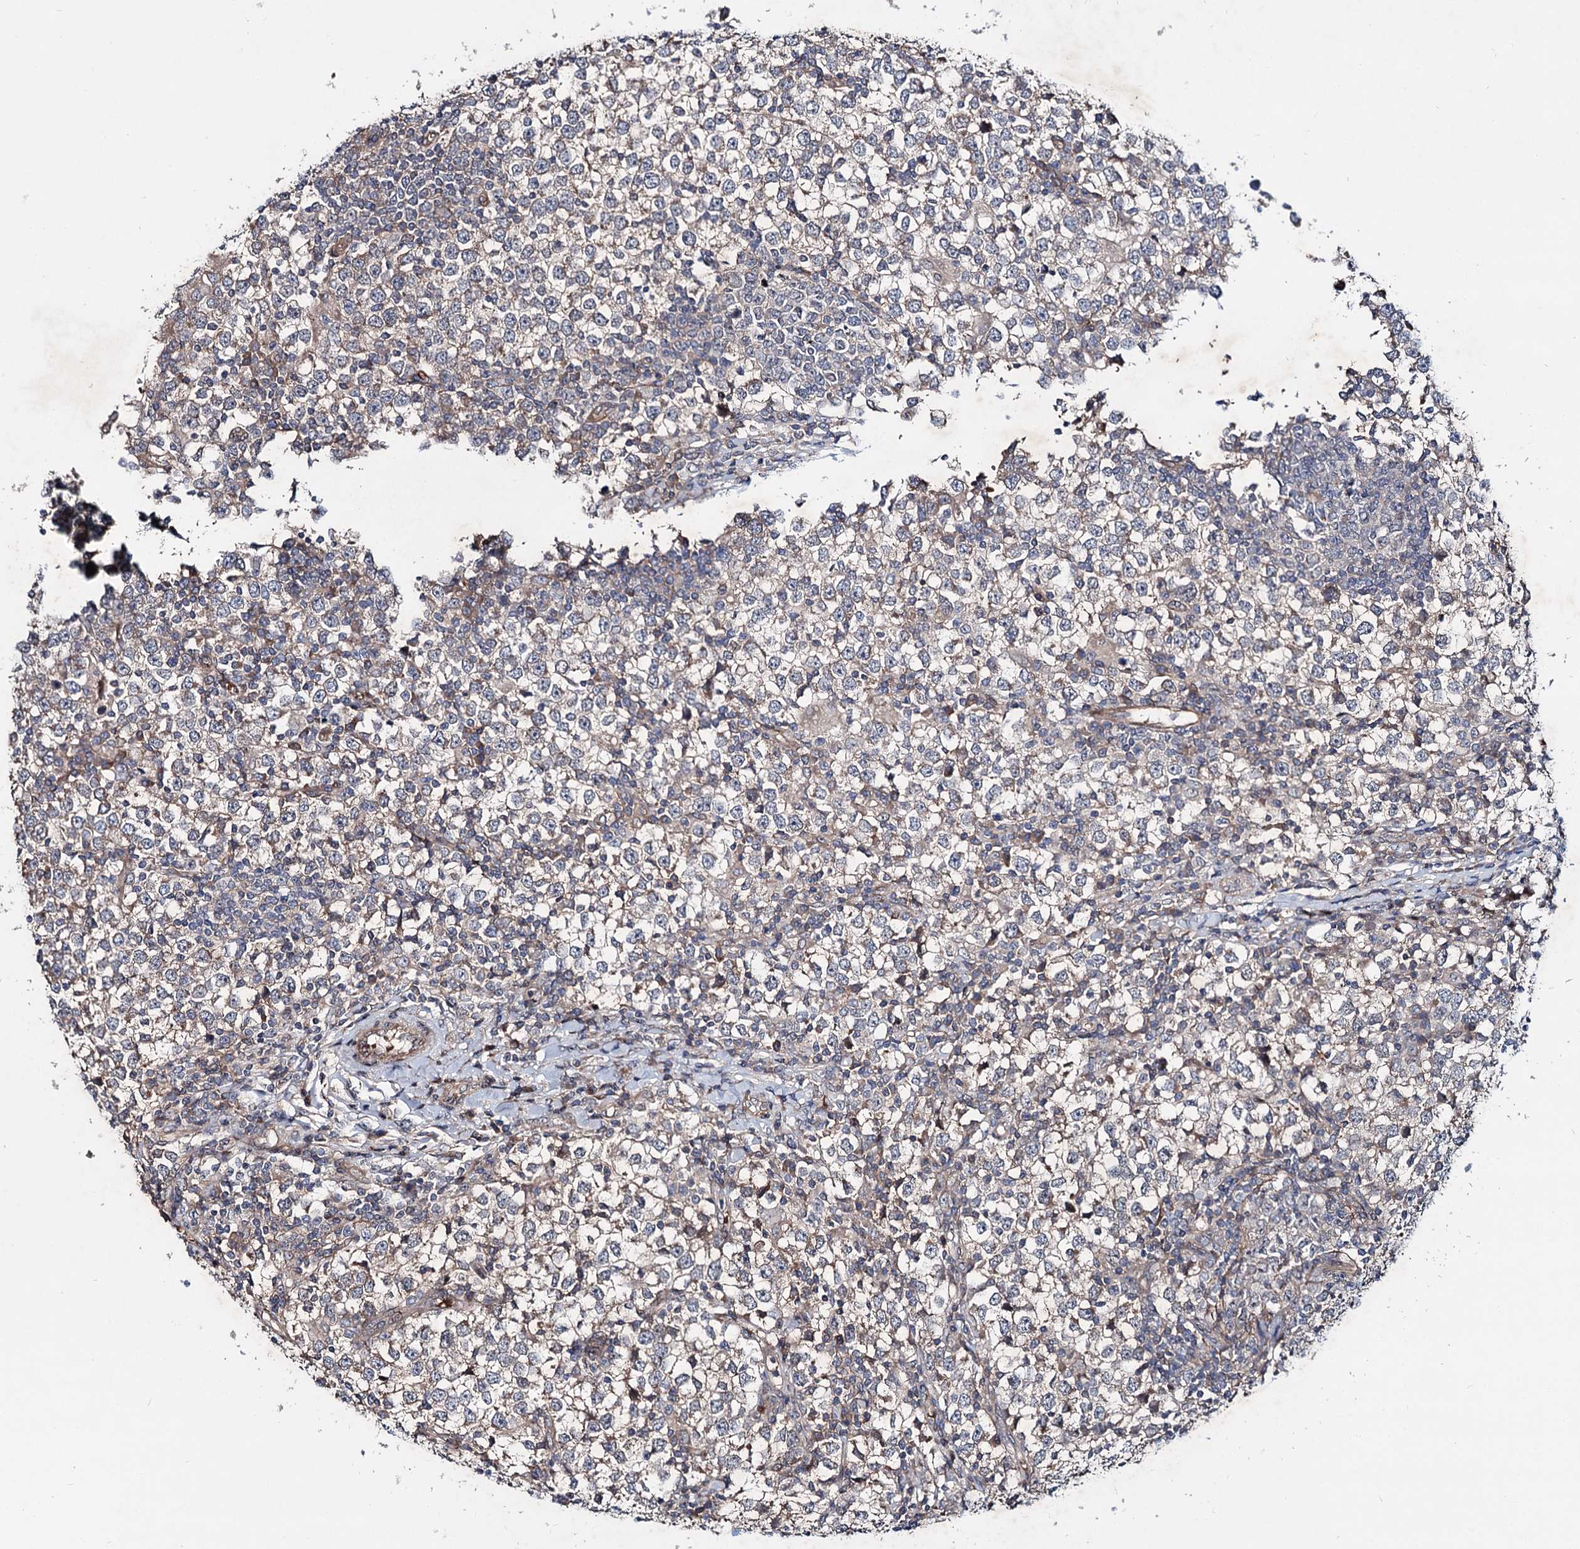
{"staining": {"intensity": "weak", "quantity": "25%-75%", "location": "cytoplasmic/membranous"}, "tissue": "testis cancer", "cell_type": "Tumor cells", "image_type": "cancer", "snomed": [{"axis": "morphology", "description": "Seminoma, NOS"}, {"axis": "topography", "description": "Testis"}], "caption": "Tumor cells show low levels of weak cytoplasmic/membranous positivity in approximately 25%-75% of cells in human seminoma (testis).", "gene": "PTDSS2", "patient": {"sex": "male", "age": 65}}